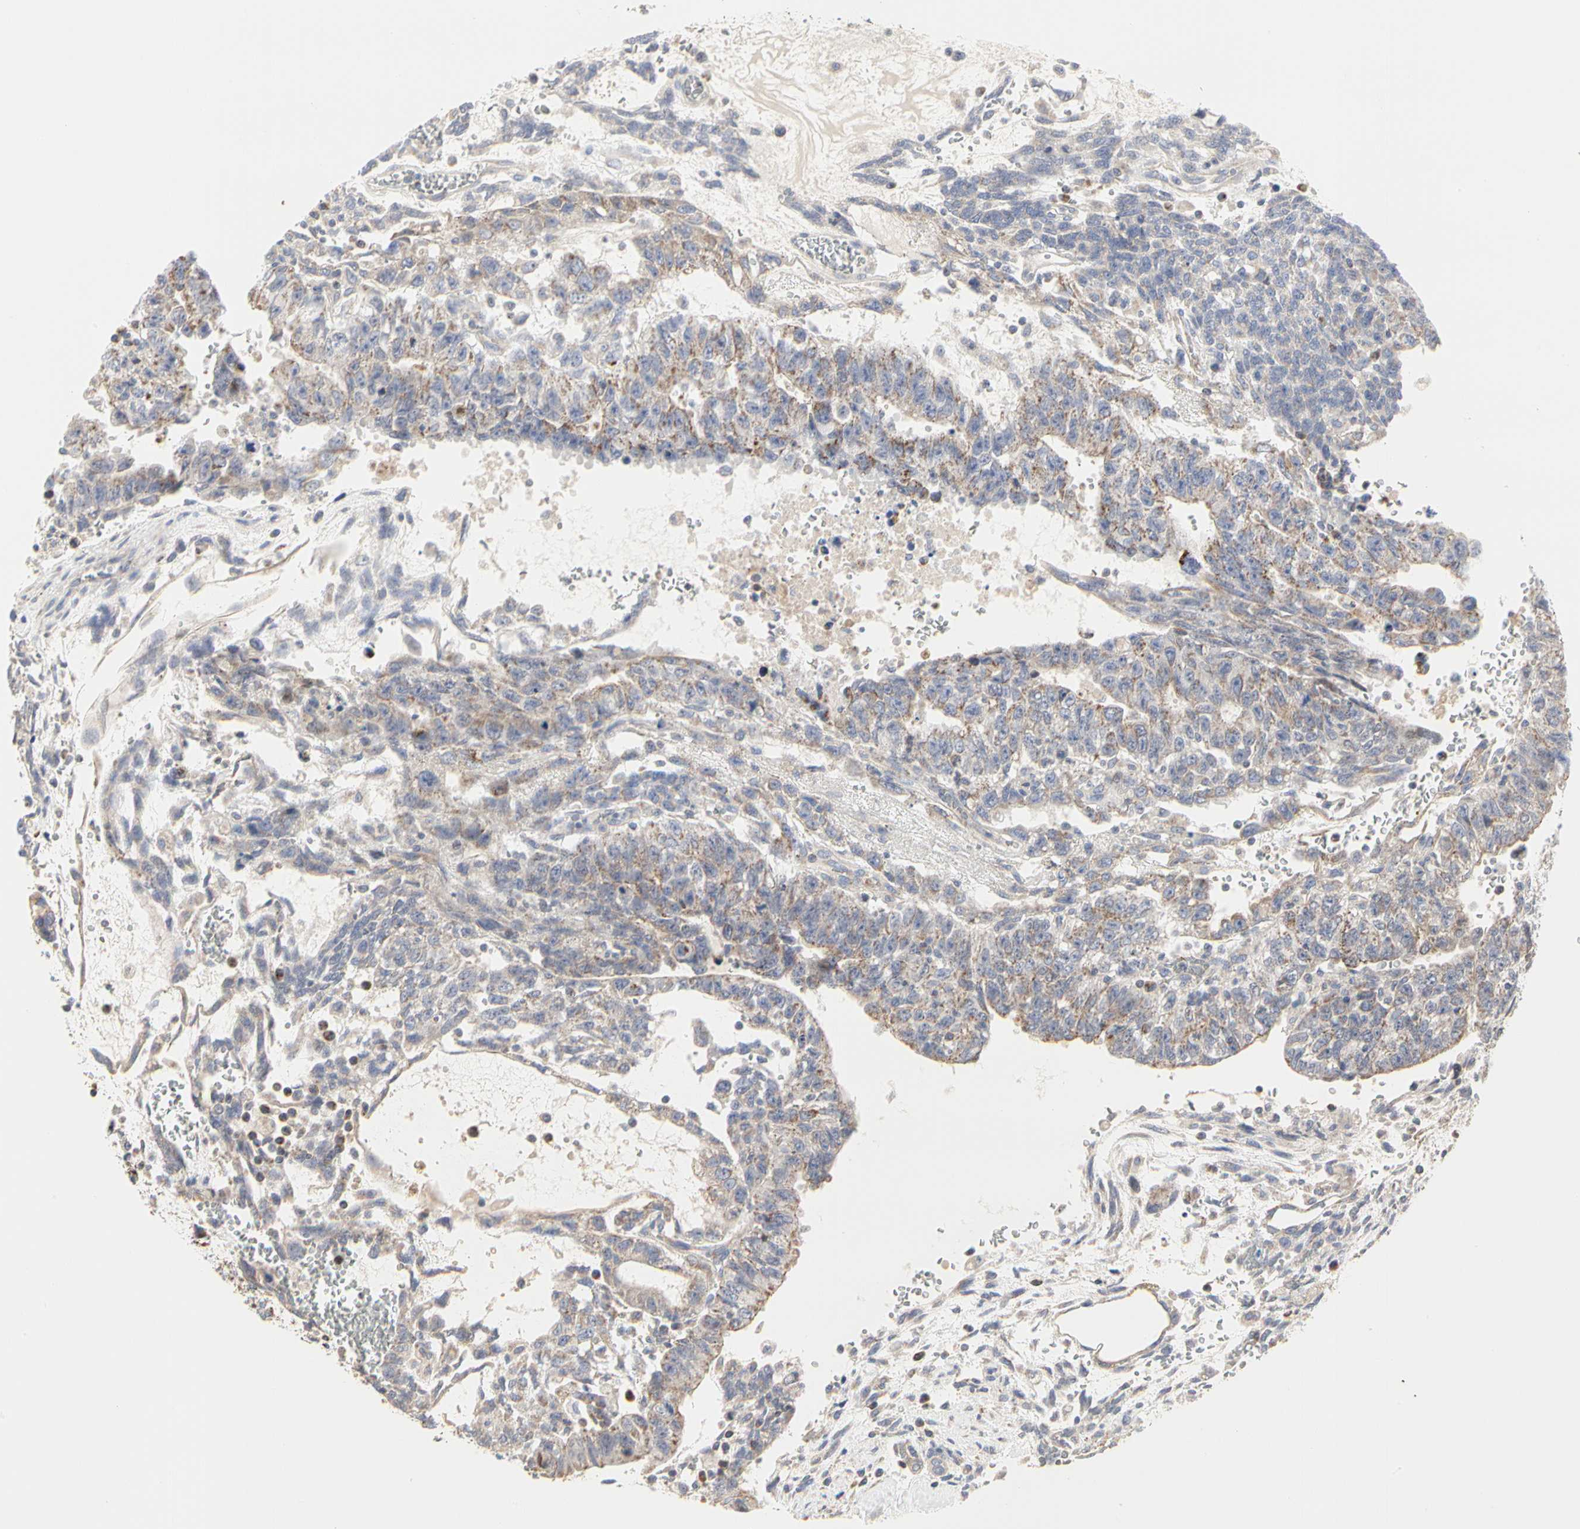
{"staining": {"intensity": "weak", "quantity": ">75%", "location": "cytoplasmic/membranous"}, "tissue": "testis cancer", "cell_type": "Tumor cells", "image_type": "cancer", "snomed": [{"axis": "morphology", "description": "Seminoma, NOS"}, {"axis": "morphology", "description": "Carcinoma, Embryonal, NOS"}, {"axis": "topography", "description": "Testis"}], "caption": "A high-resolution image shows immunohistochemistry (IHC) staining of testis cancer (embryonal carcinoma), which exhibits weak cytoplasmic/membranous positivity in approximately >75% of tumor cells. (brown staining indicates protein expression, while blue staining denotes nuclei).", "gene": "TSKU", "patient": {"sex": "male", "age": 52}}